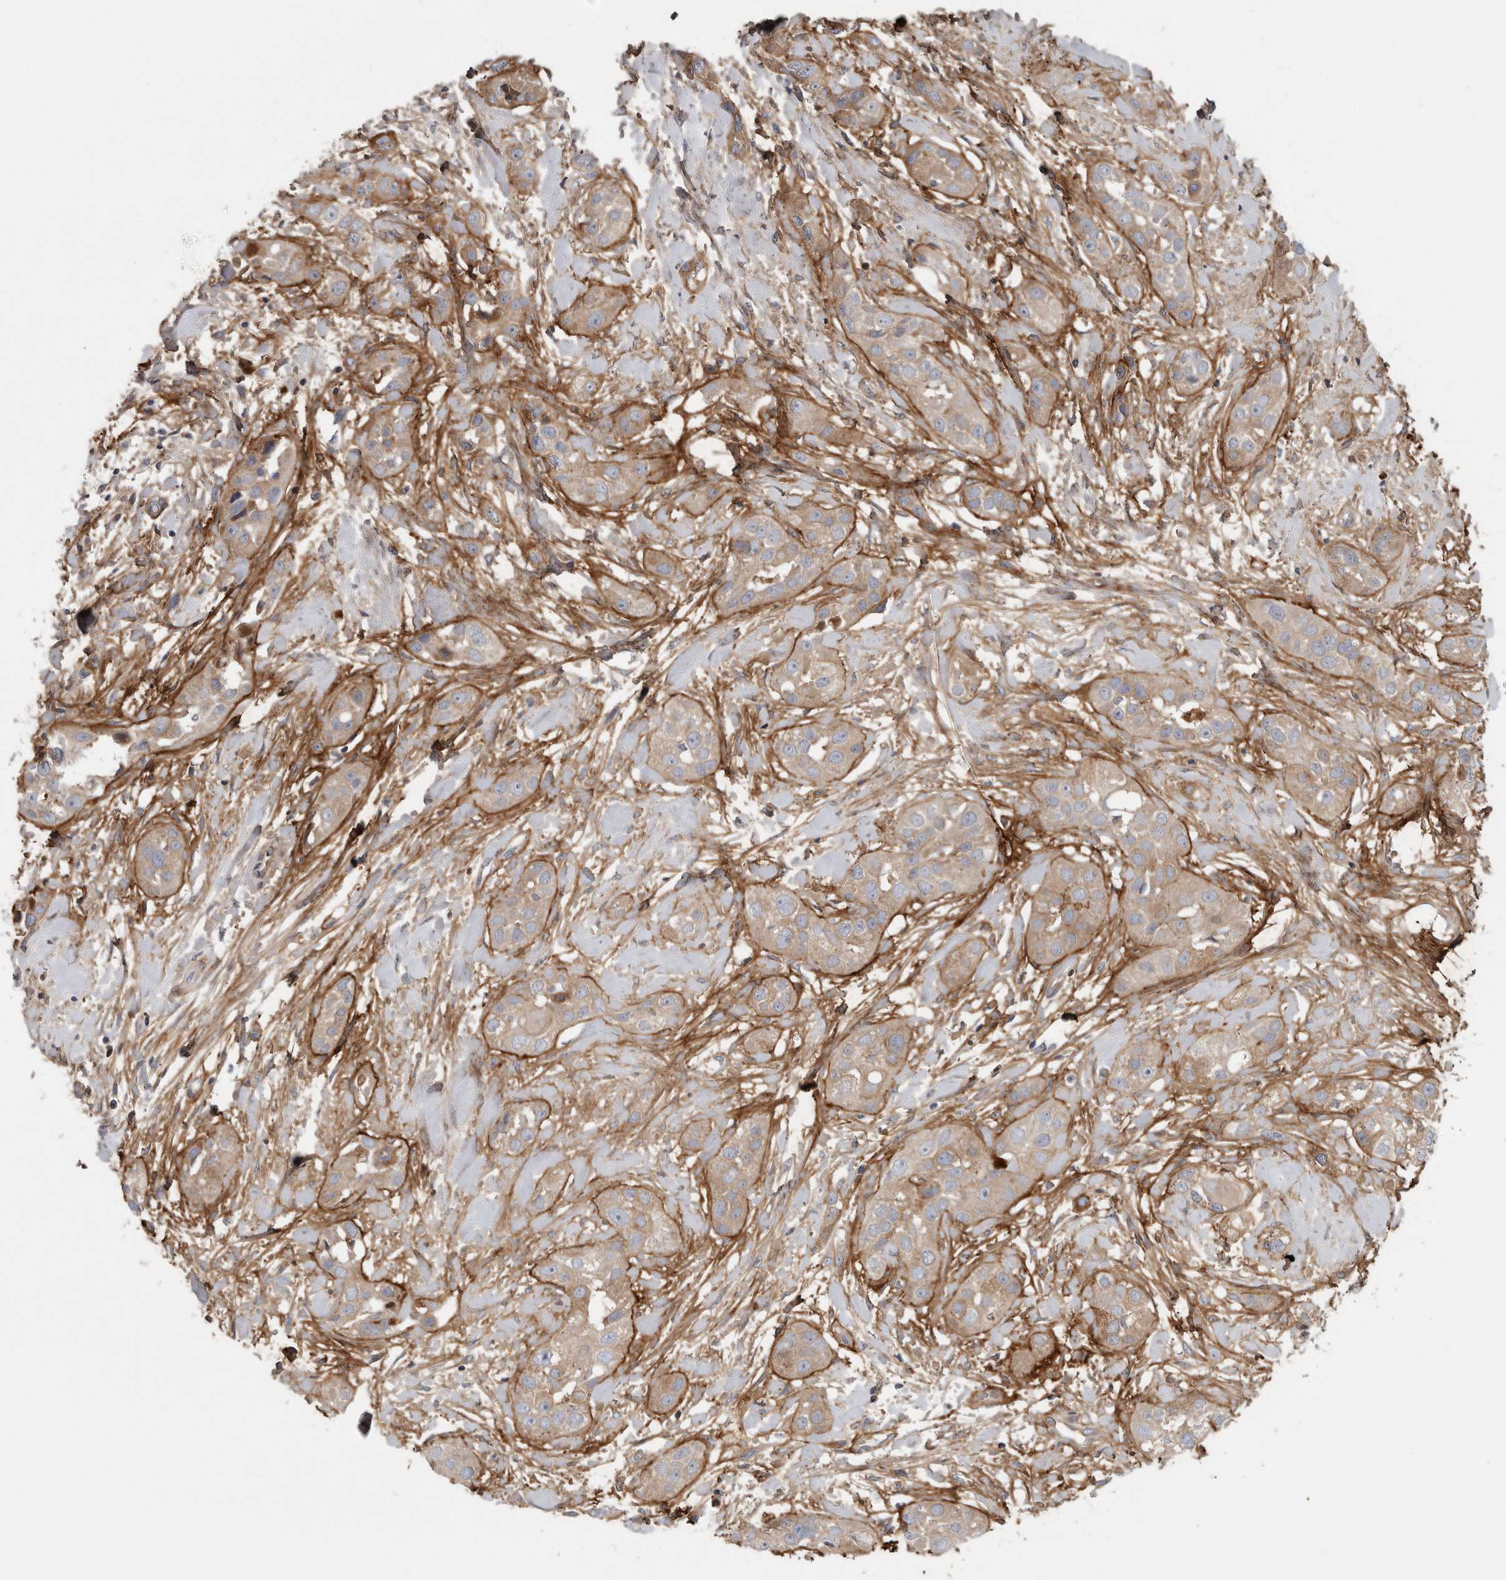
{"staining": {"intensity": "weak", "quantity": ">75%", "location": "cytoplasmic/membranous"}, "tissue": "head and neck cancer", "cell_type": "Tumor cells", "image_type": "cancer", "snomed": [{"axis": "morphology", "description": "Normal tissue, NOS"}, {"axis": "morphology", "description": "Squamous cell carcinoma, NOS"}, {"axis": "topography", "description": "Skeletal muscle"}, {"axis": "topography", "description": "Head-Neck"}], "caption": "Protein analysis of head and neck squamous cell carcinoma tissue exhibits weak cytoplasmic/membranous staining in about >75% of tumor cells.", "gene": "ATXN2", "patient": {"sex": "male", "age": 51}}